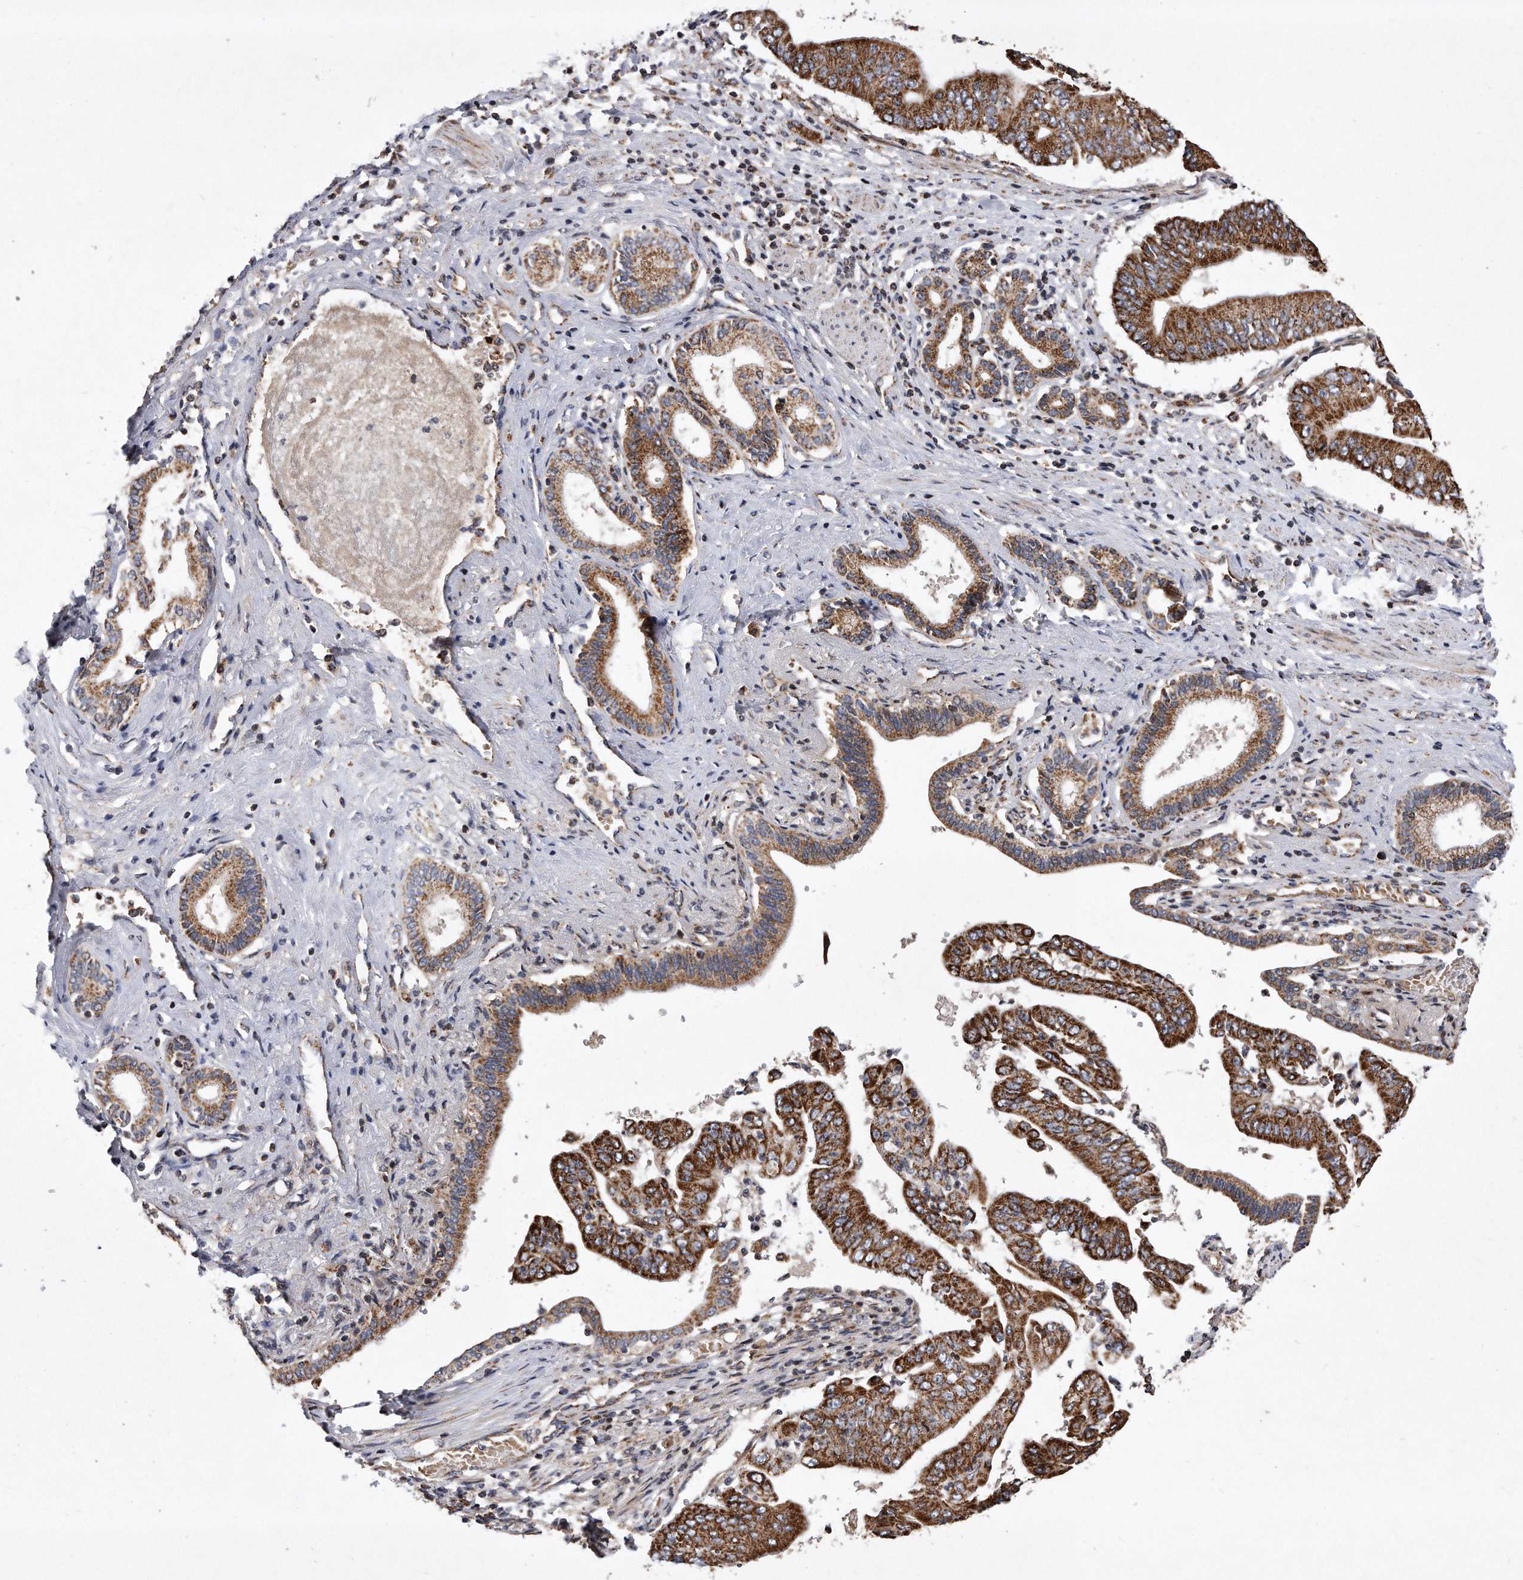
{"staining": {"intensity": "strong", "quantity": ">75%", "location": "cytoplasmic/membranous"}, "tissue": "pancreatic cancer", "cell_type": "Tumor cells", "image_type": "cancer", "snomed": [{"axis": "morphology", "description": "Adenocarcinoma, NOS"}, {"axis": "topography", "description": "Pancreas"}], "caption": "A photomicrograph of pancreatic cancer stained for a protein exhibits strong cytoplasmic/membranous brown staining in tumor cells. (DAB = brown stain, brightfield microscopy at high magnification).", "gene": "PPP5C", "patient": {"sex": "female", "age": 77}}